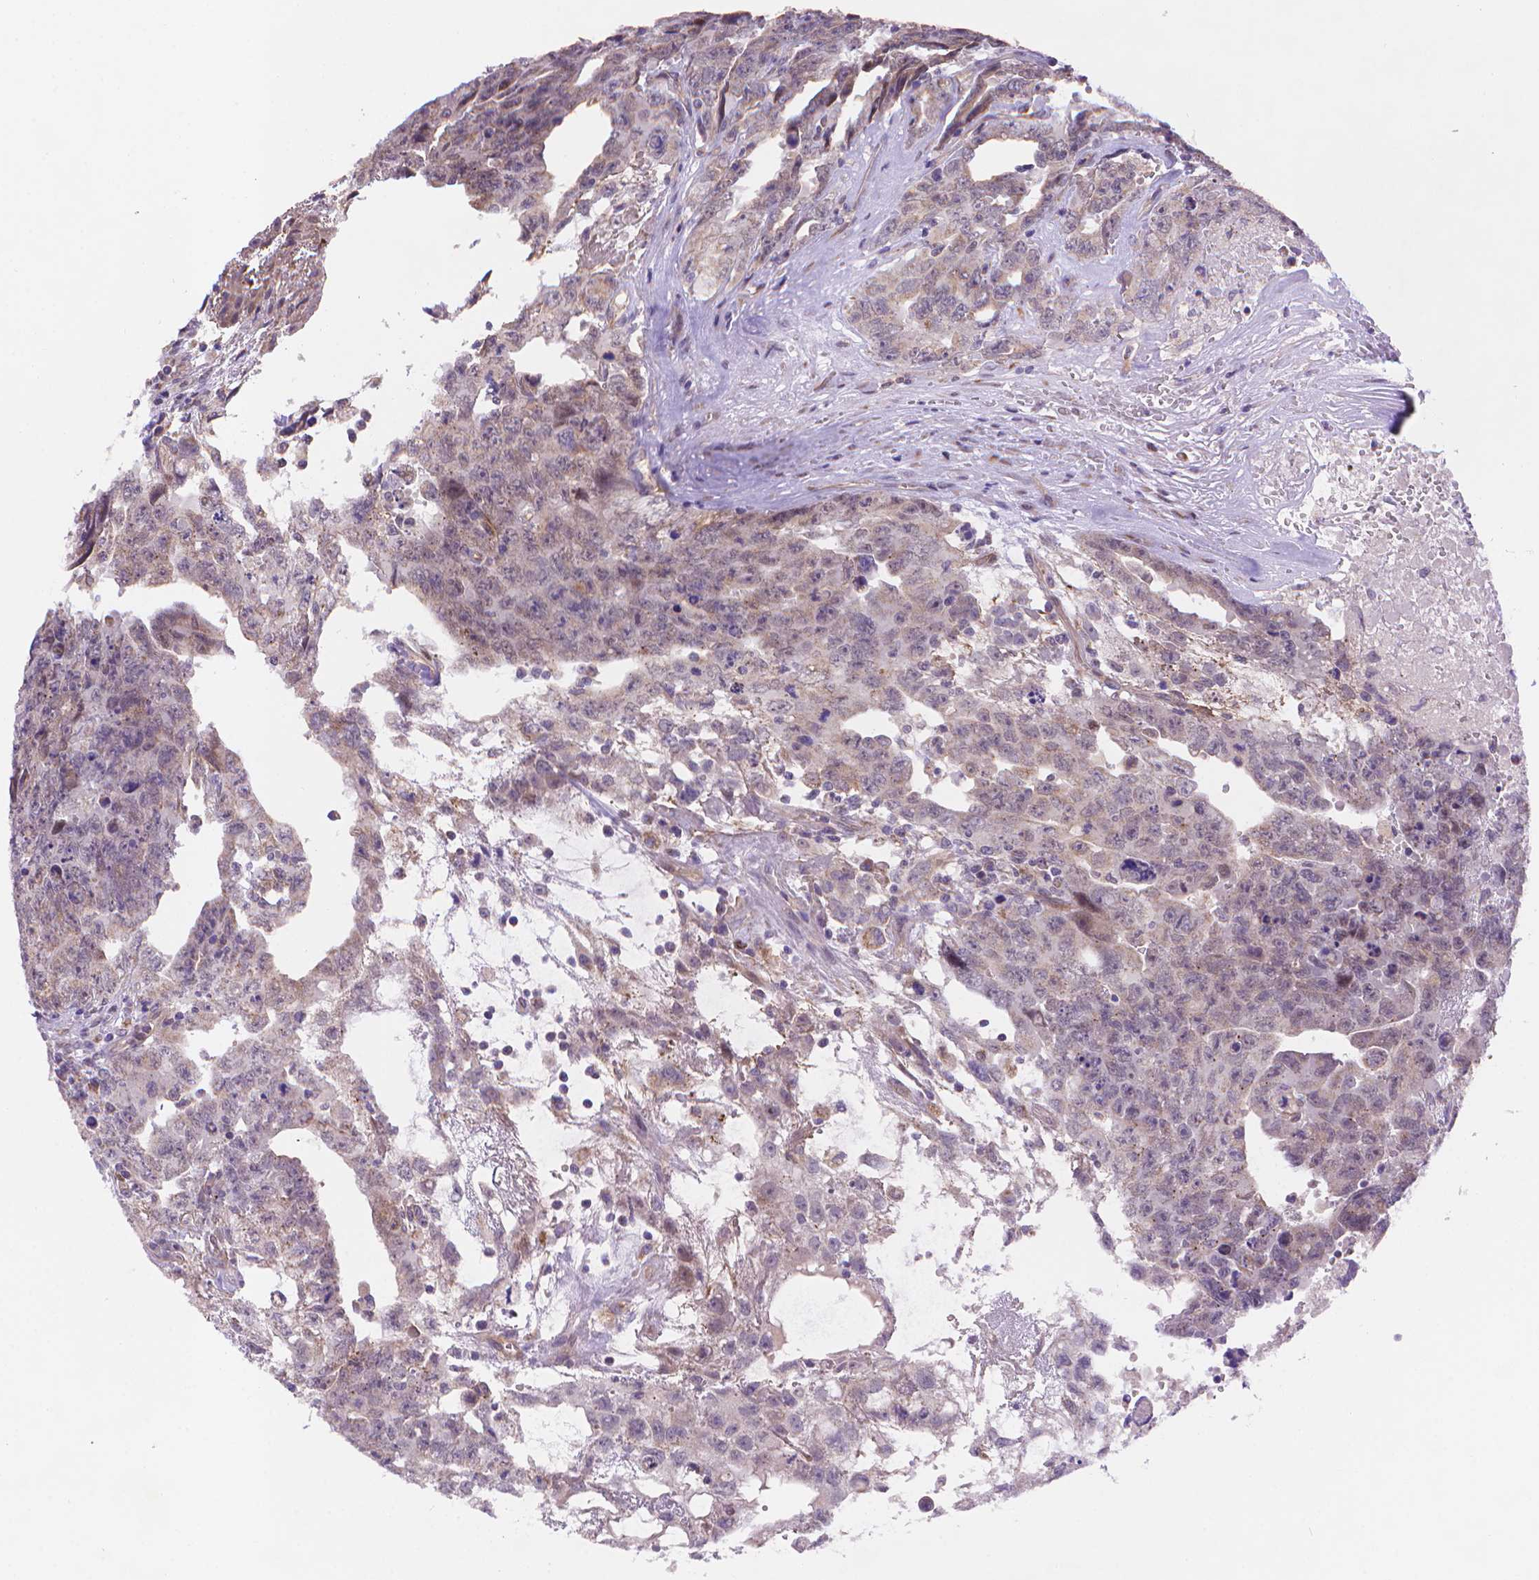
{"staining": {"intensity": "weak", "quantity": "<25%", "location": "cytoplasmic/membranous"}, "tissue": "testis cancer", "cell_type": "Tumor cells", "image_type": "cancer", "snomed": [{"axis": "morphology", "description": "Carcinoma, Embryonal, NOS"}, {"axis": "topography", "description": "Testis"}], "caption": "Tumor cells show no significant protein expression in testis cancer (embryonal carcinoma).", "gene": "CYYR1", "patient": {"sex": "male", "age": 24}}